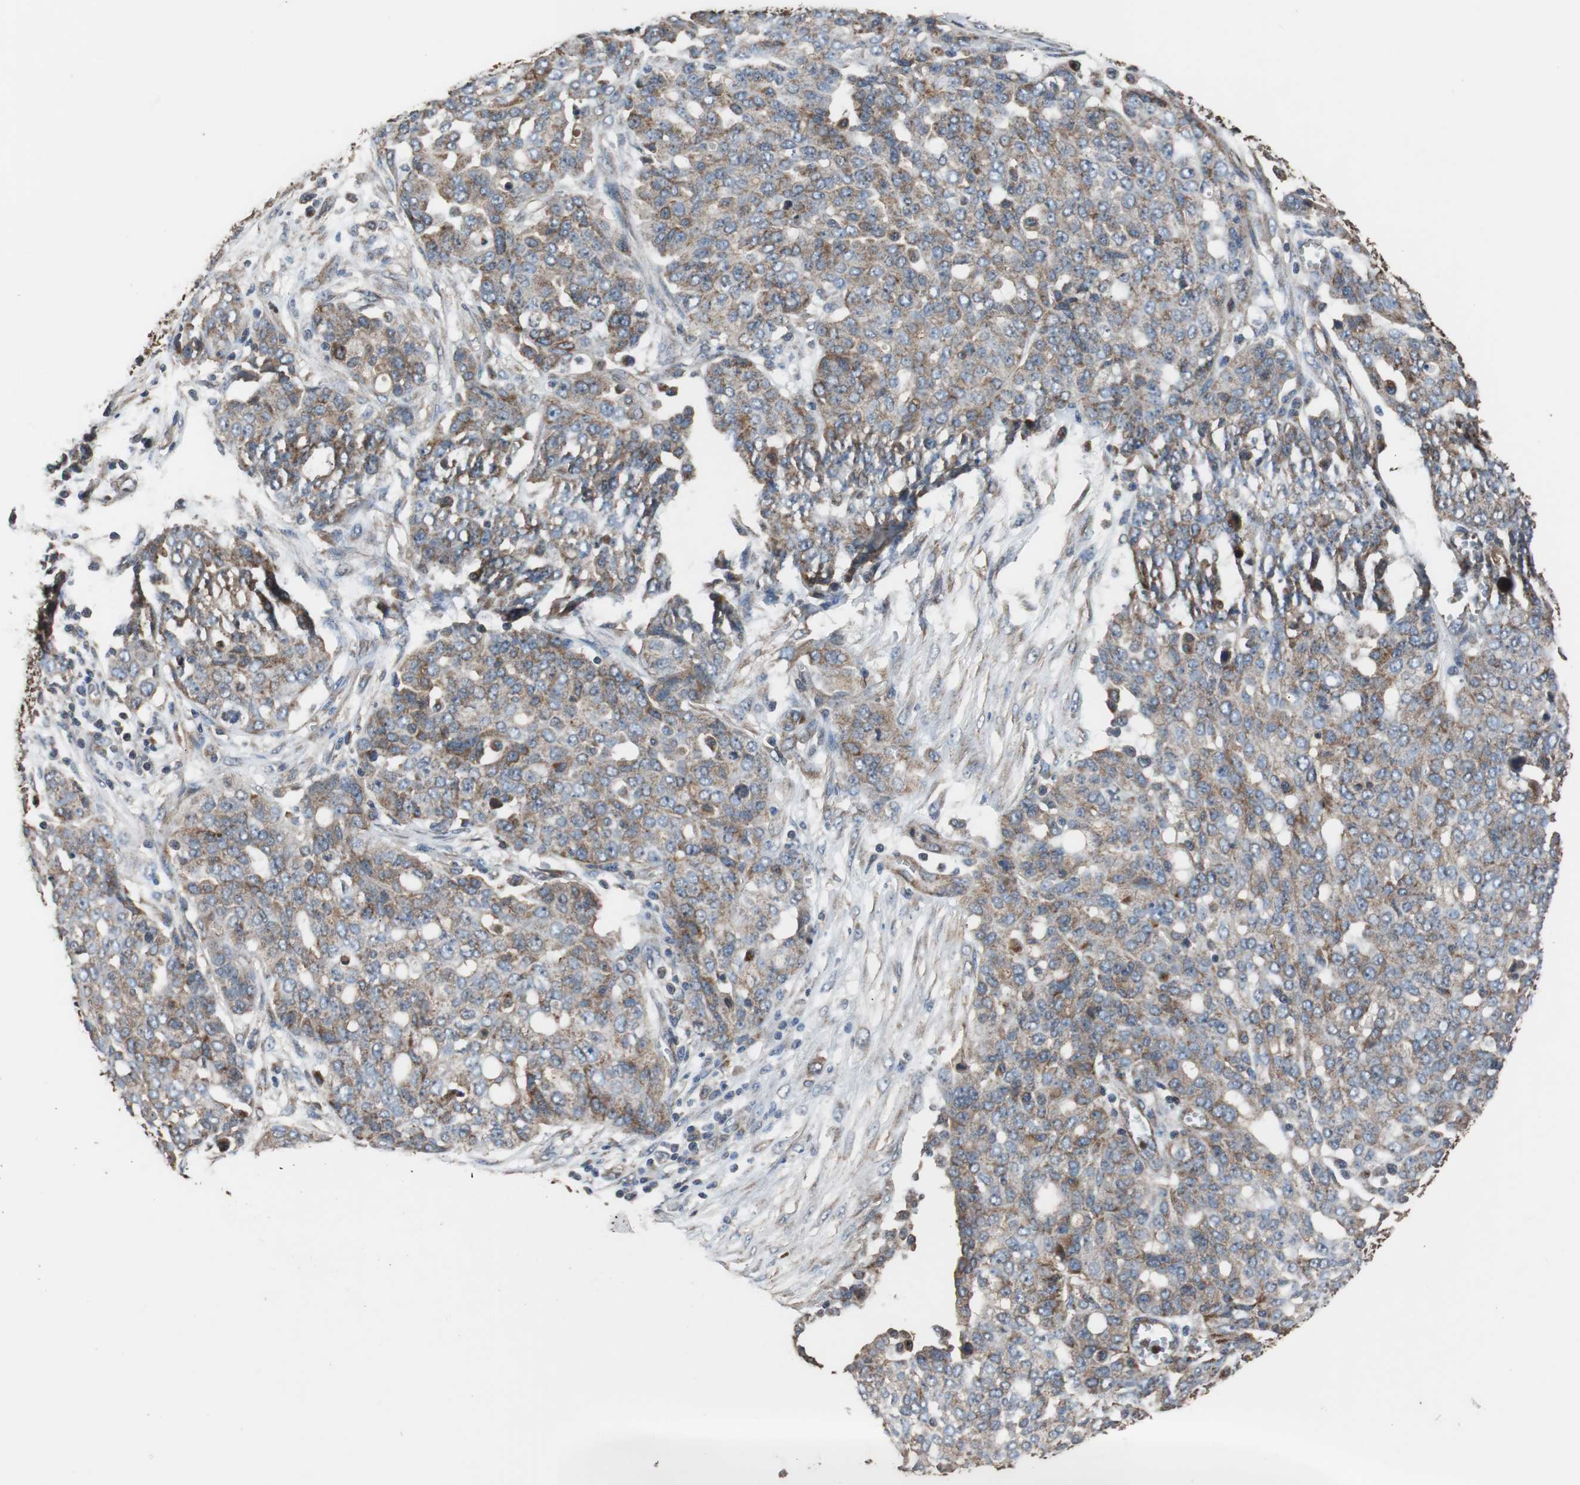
{"staining": {"intensity": "strong", "quantity": "25%-75%", "location": "cytoplasmic/membranous"}, "tissue": "ovarian cancer", "cell_type": "Tumor cells", "image_type": "cancer", "snomed": [{"axis": "morphology", "description": "Cystadenocarcinoma, serous, NOS"}, {"axis": "topography", "description": "Soft tissue"}, {"axis": "topography", "description": "Ovary"}], "caption": "This is a photomicrograph of IHC staining of ovarian cancer (serous cystadenocarcinoma), which shows strong positivity in the cytoplasmic/membranous of tumor cells.", "gene": "PITRM1", "patient": {"sex": "female", "age": 57}}